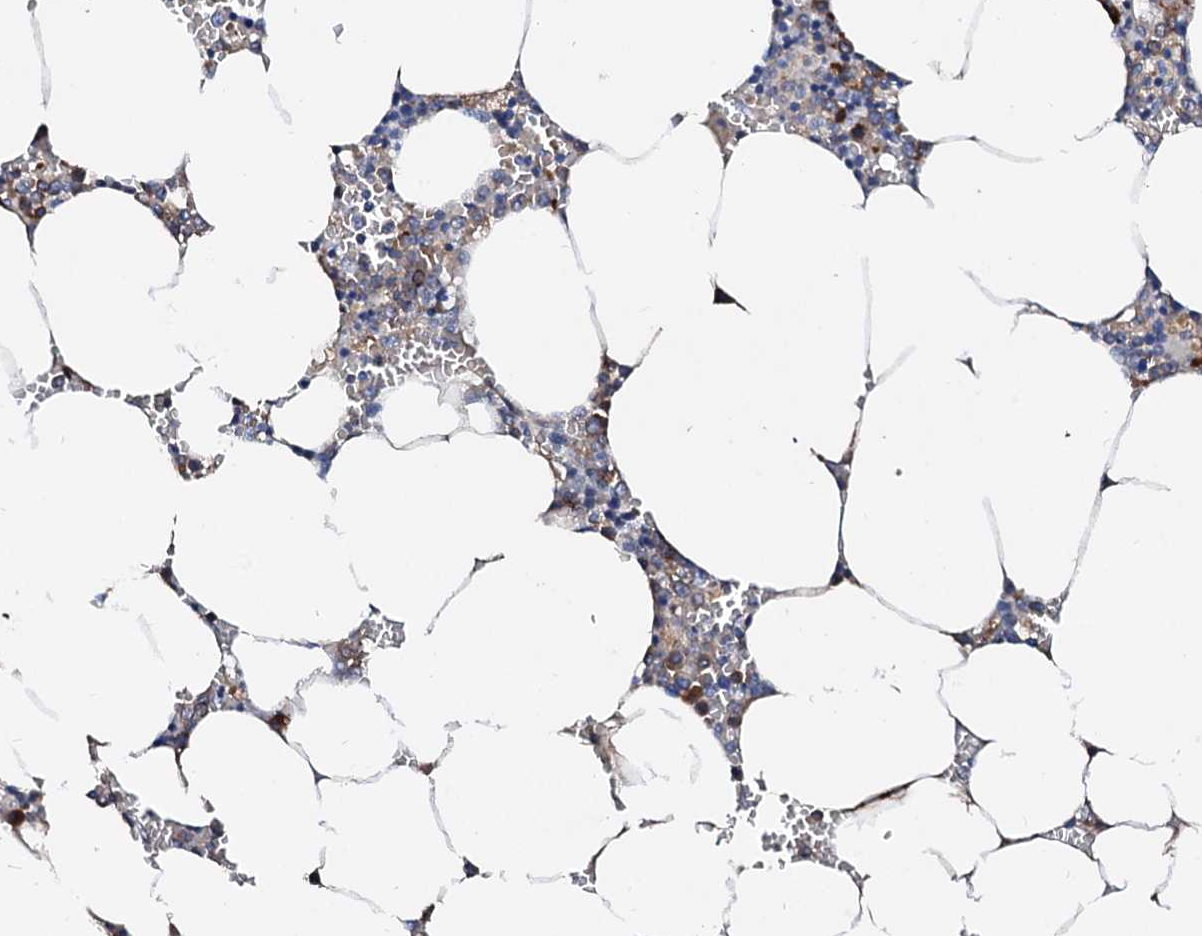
{"staining": {"intensity": "moderate", "quantity": "<25%", "location": "cytoplasmic/membranous"}, "tissue": "bone marrow", "cell_type": "Hematopoietic cells", "image_type": "normal", "snomed": [{"axis": "morphology", "description": "Normal tissue, NOS"}, {"axis": "topography", "description": "Bone marrow"}], "caption": "The histopathology image reveals immunohistochemical staining of unremarkable bone marrow. There is moderate cytoplasmic/membranous staining is identified in about <25% of hematopoietic cells.", "gene": "SLC10A7", "patient": {"sex": "male", "age": 70}}